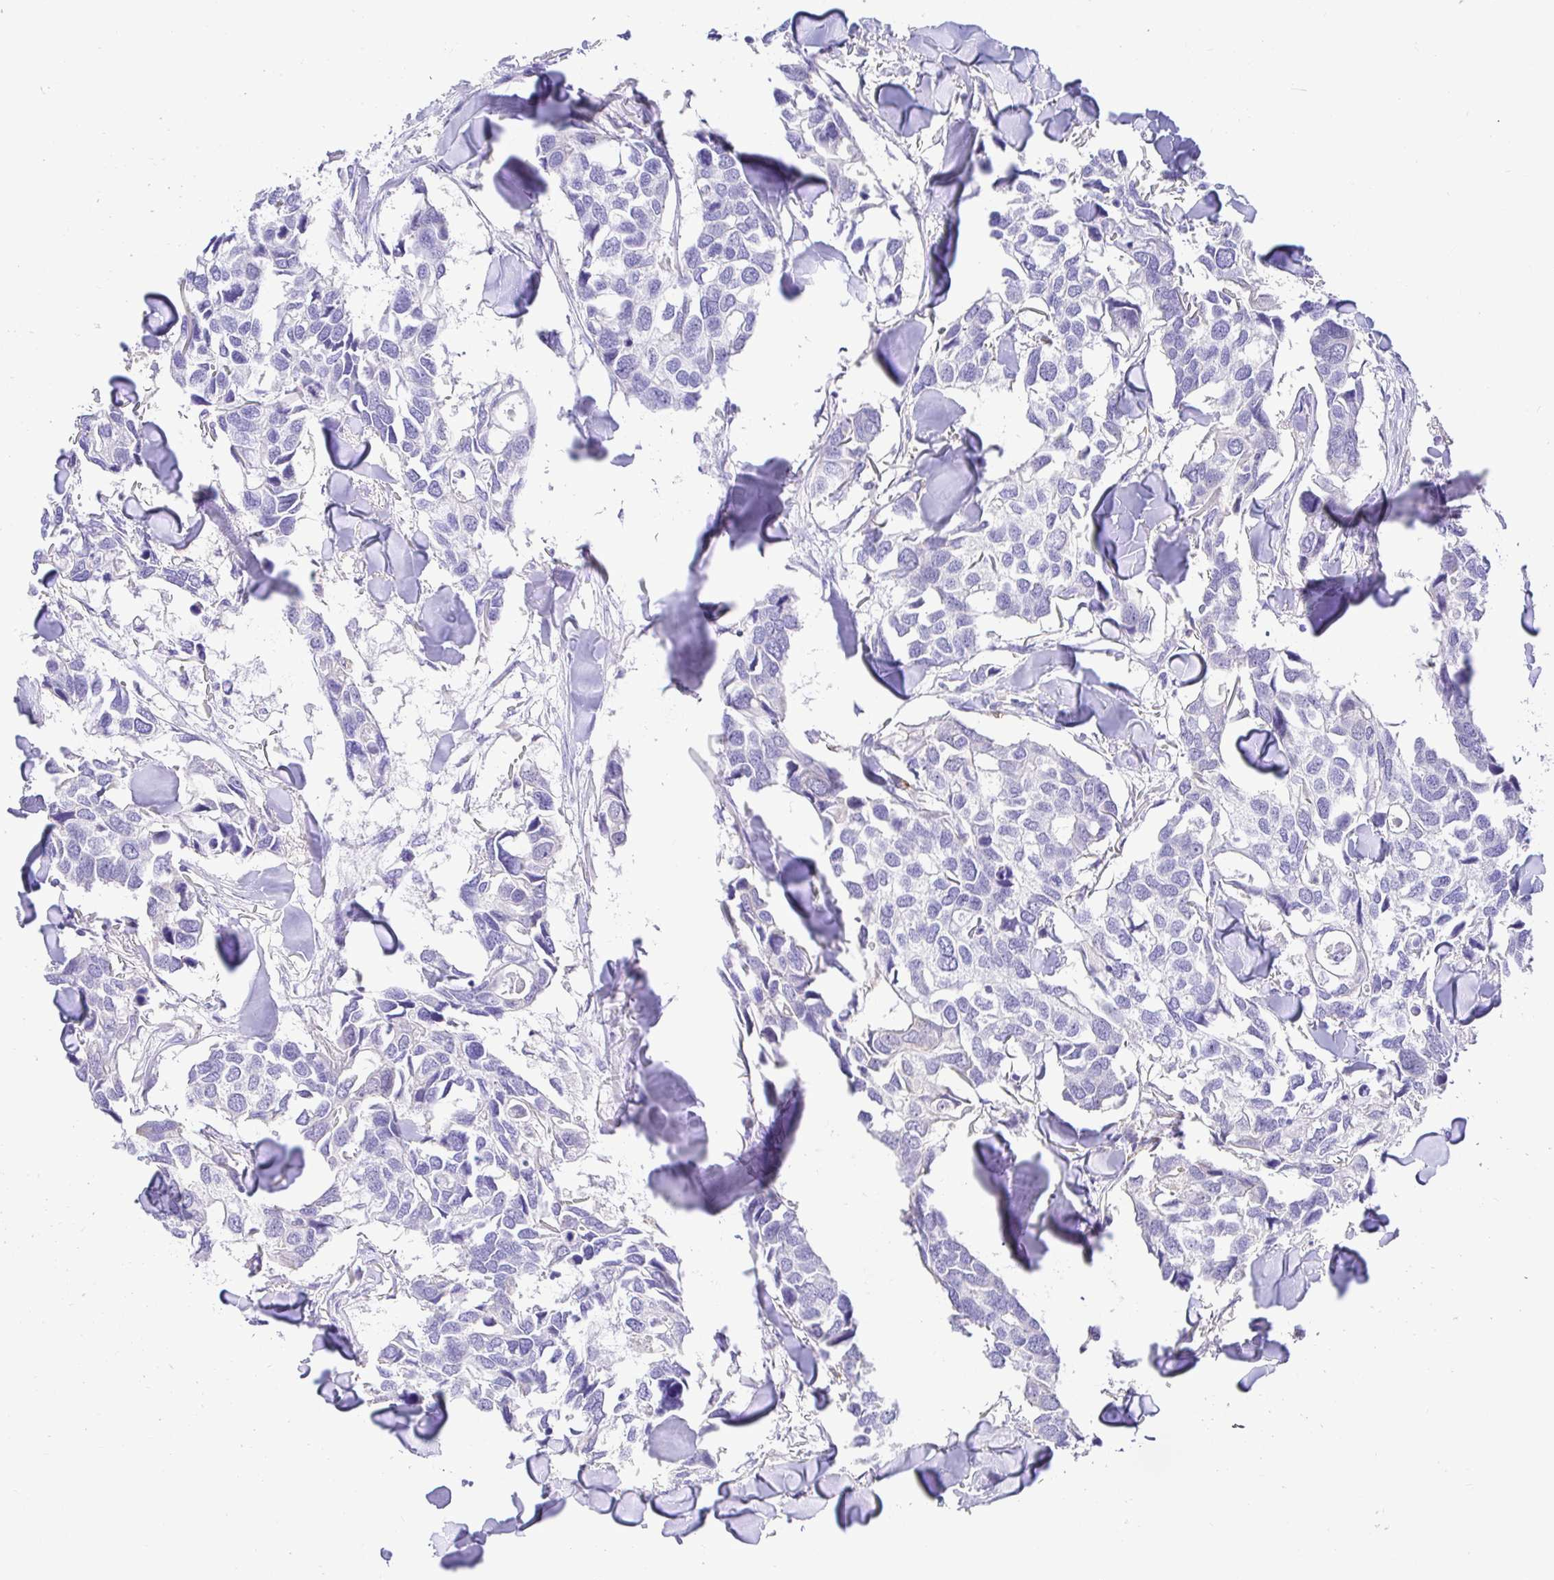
{"staining": {"intensity": "negative", "quantity": "none", "location": "none"}, "tissue": "breast cancer", "cell_type": "Tumor cells", "image_type": "cancer", "snomed": [{"axis": "morphology", "description": "Duct carcinoma"}, {"axis": "topography", "description": "Breast"}], "caption": "A histopathology image of human breast intraductal carcinoma is negative for staining in tumor cells.", "gene": "BACE2", "patient": {"sex": "female", "age": 83}}